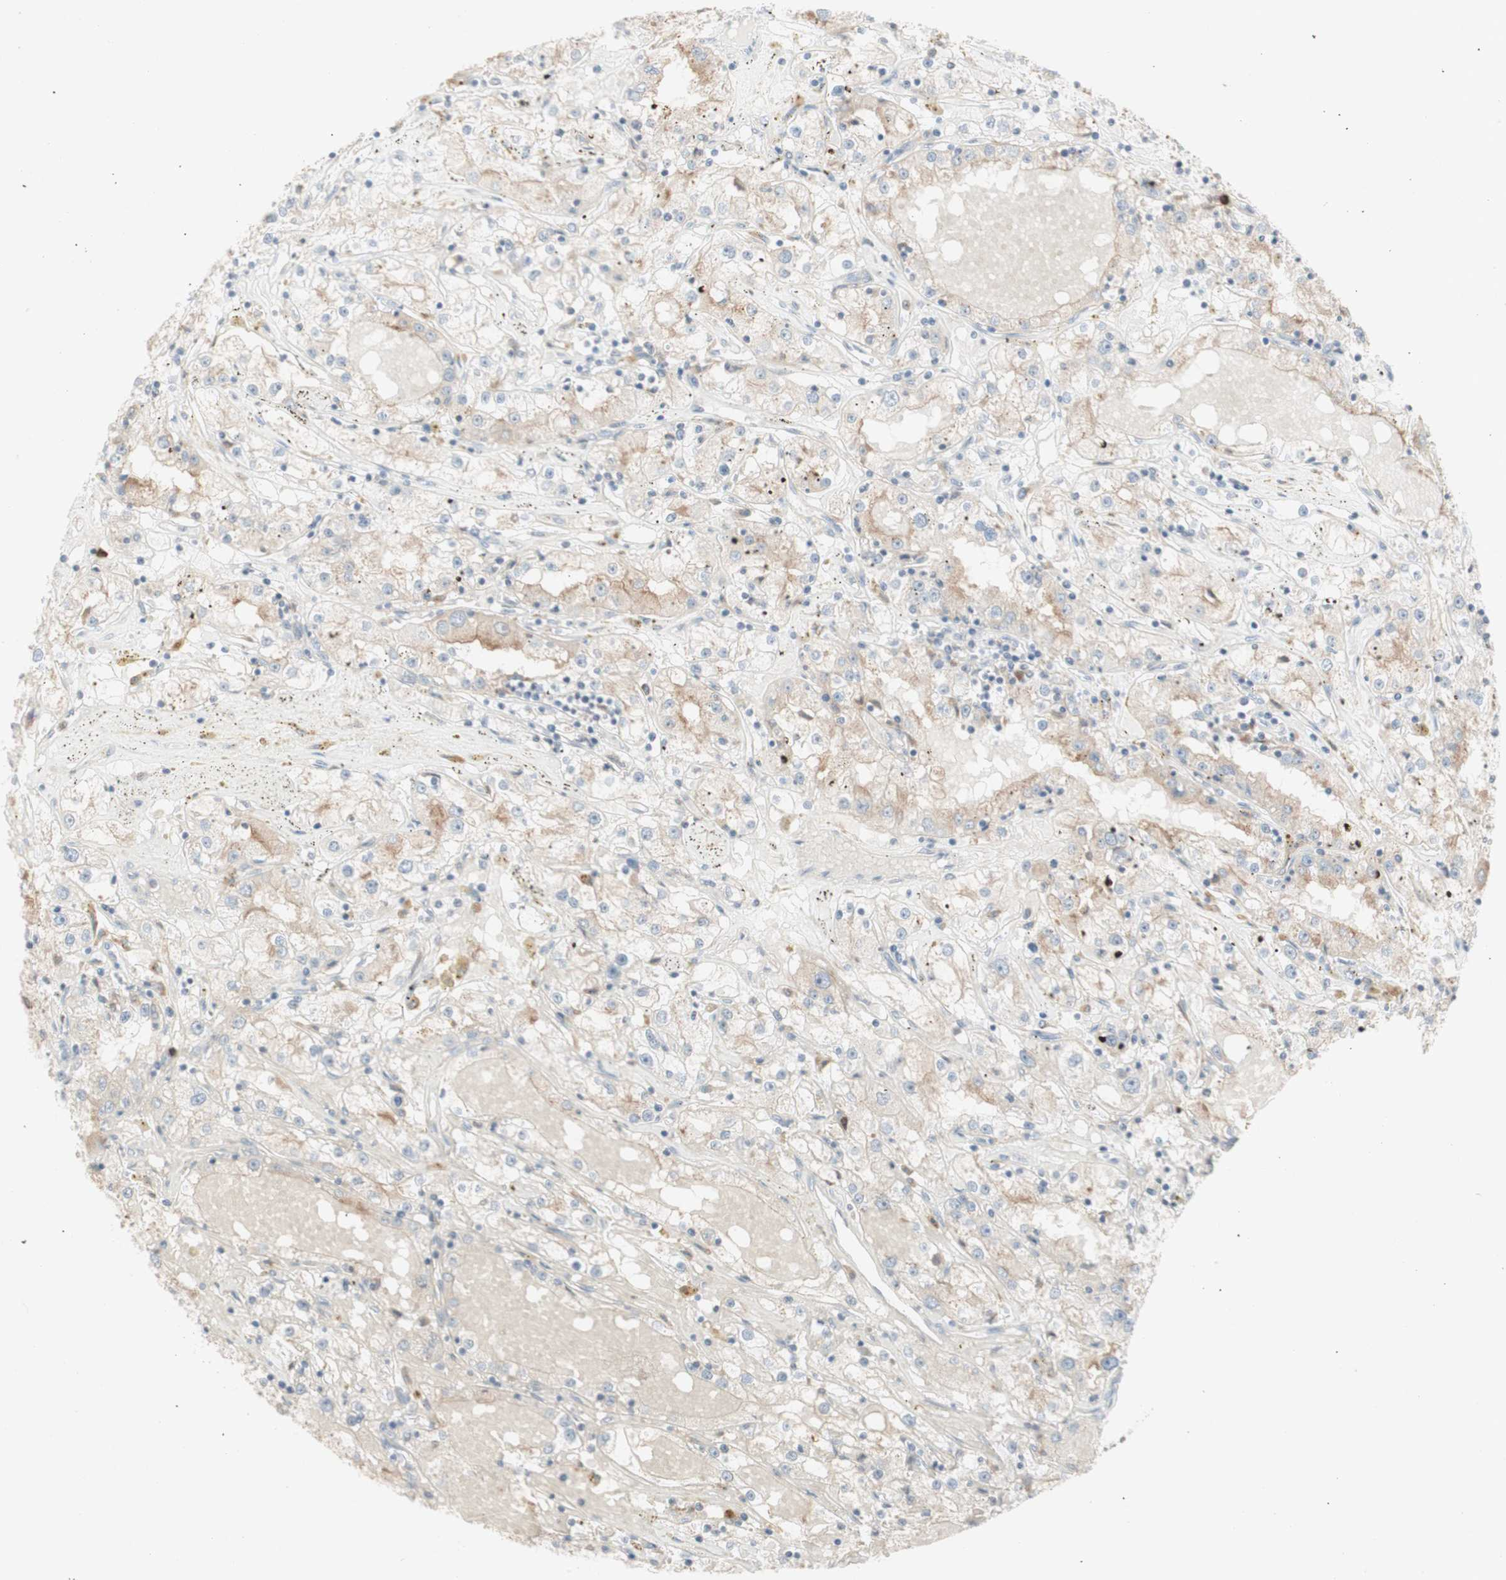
{"staining": {"intensity": "weak", "quantity": "<25%", "location": "cytoplasmic/membranous"}, "tissue": "renal cancer", "cell_type": "Tumor cells", "image_type": "cancer", "snomed": [{"axis": "morphology", "description": "Adenocarcinoma, NOS"}, {"axis": "topography", "description": "Kidney"}], "caption": "Adenocarcinoma (renal) stained for a protein using immunohistochemistry demonstrates no expression tumor cells.", "gene": "ATP6V1B1", "patient": {"sex": "male", "age": 56}}